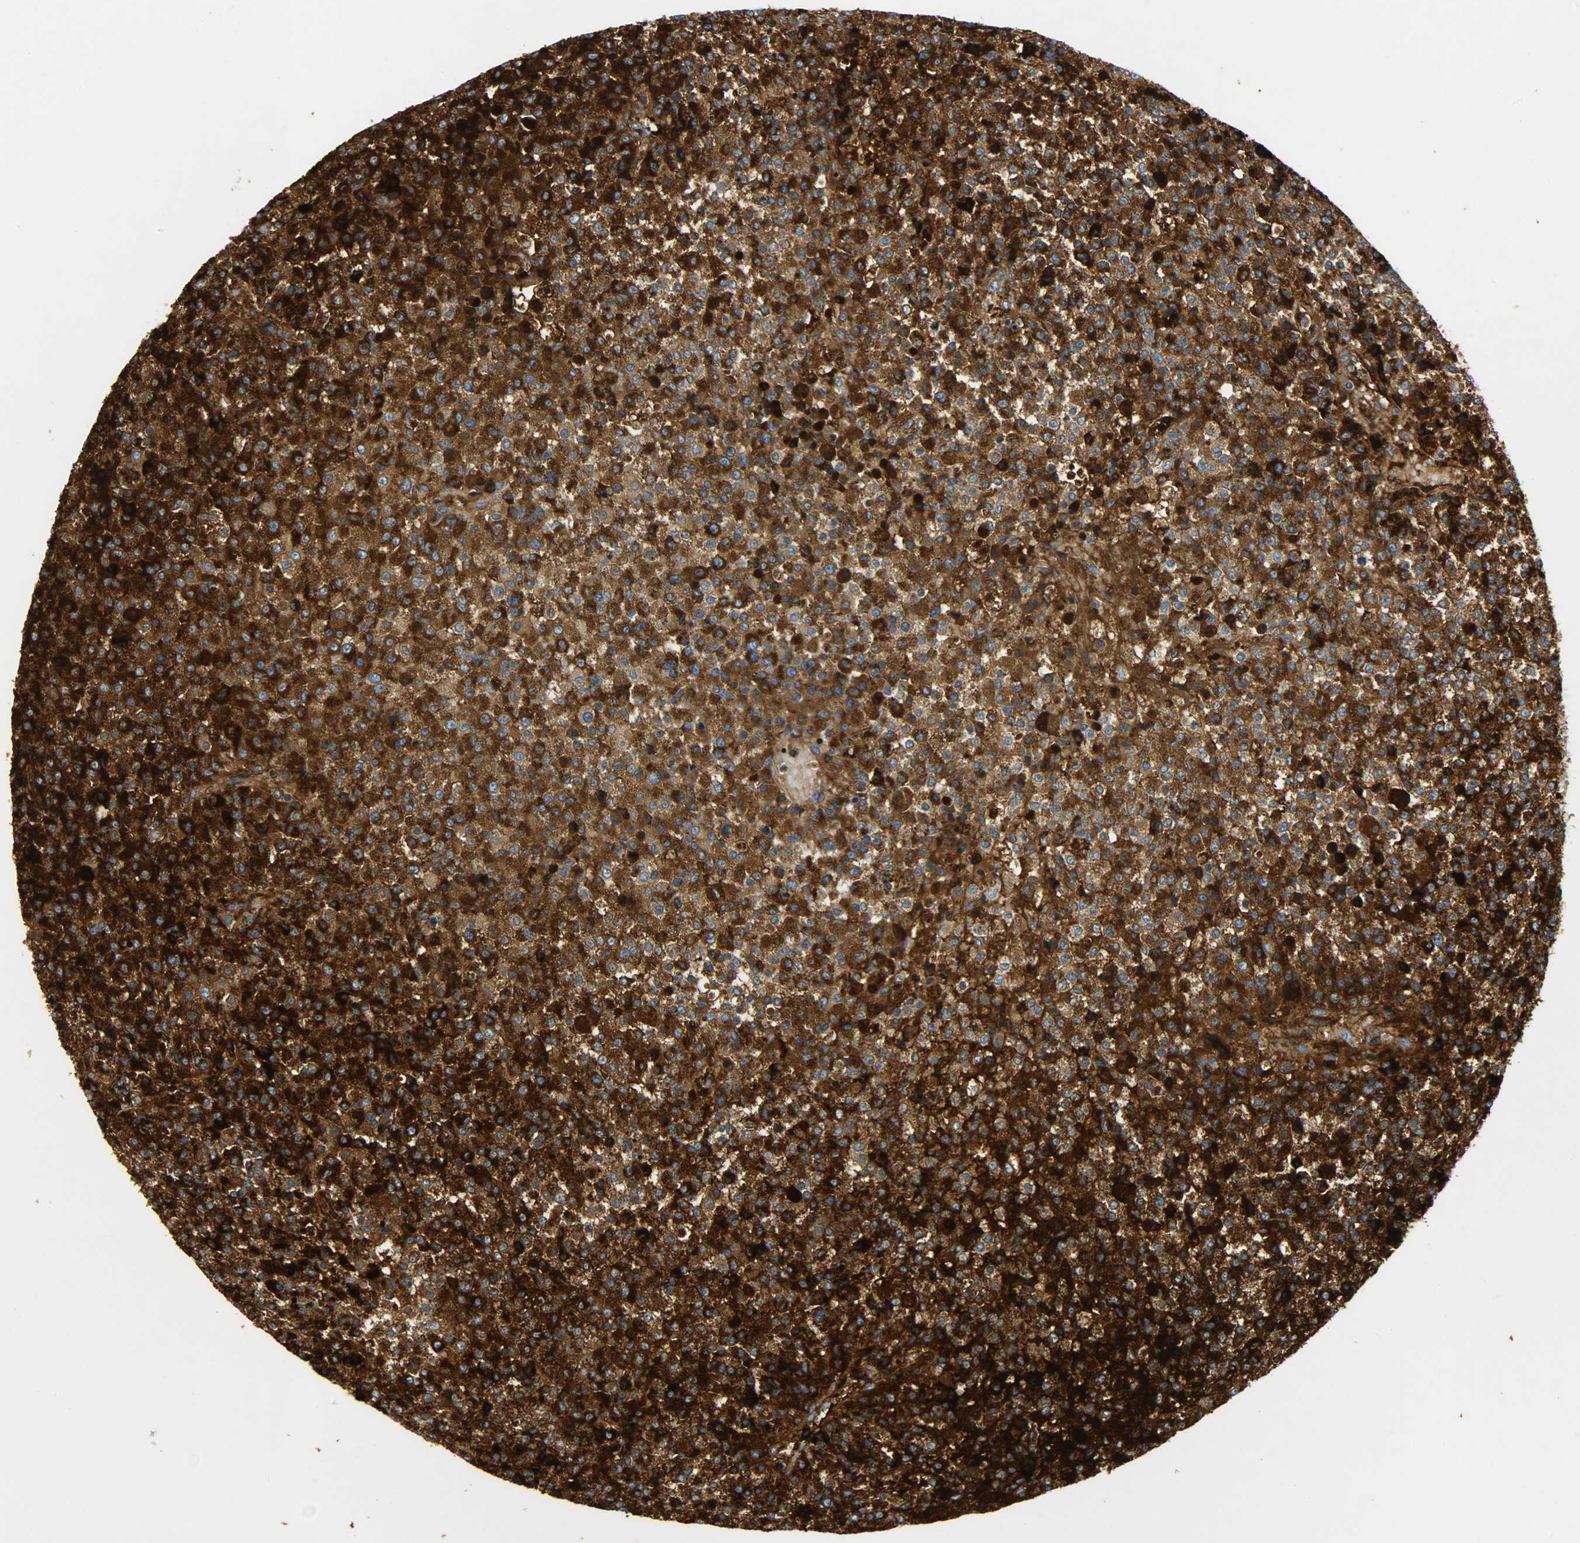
{"staining": {"intensity": "strong", "quantity": ">75%", "location": "cytoplasmic/membranous"}, "tissue": "testis cancer", "cell_type": "Tumor cells", "image_type": "cancer", "snomed": [{"axis": "morphology", "description": "Seminoma, NOS"}, {"axis": "topography", "description": "Testis"}], "caption": "This image displays testis cancer (seminoma) stained with immunohistochemistry to label a protein in brown. The cytoplasmic/membranous of tumor cells show strong positivity for the protein. Nuclei are counter-stained blue.", "gene": "CRP", "patient": {"sex": "male", "age": 59}}